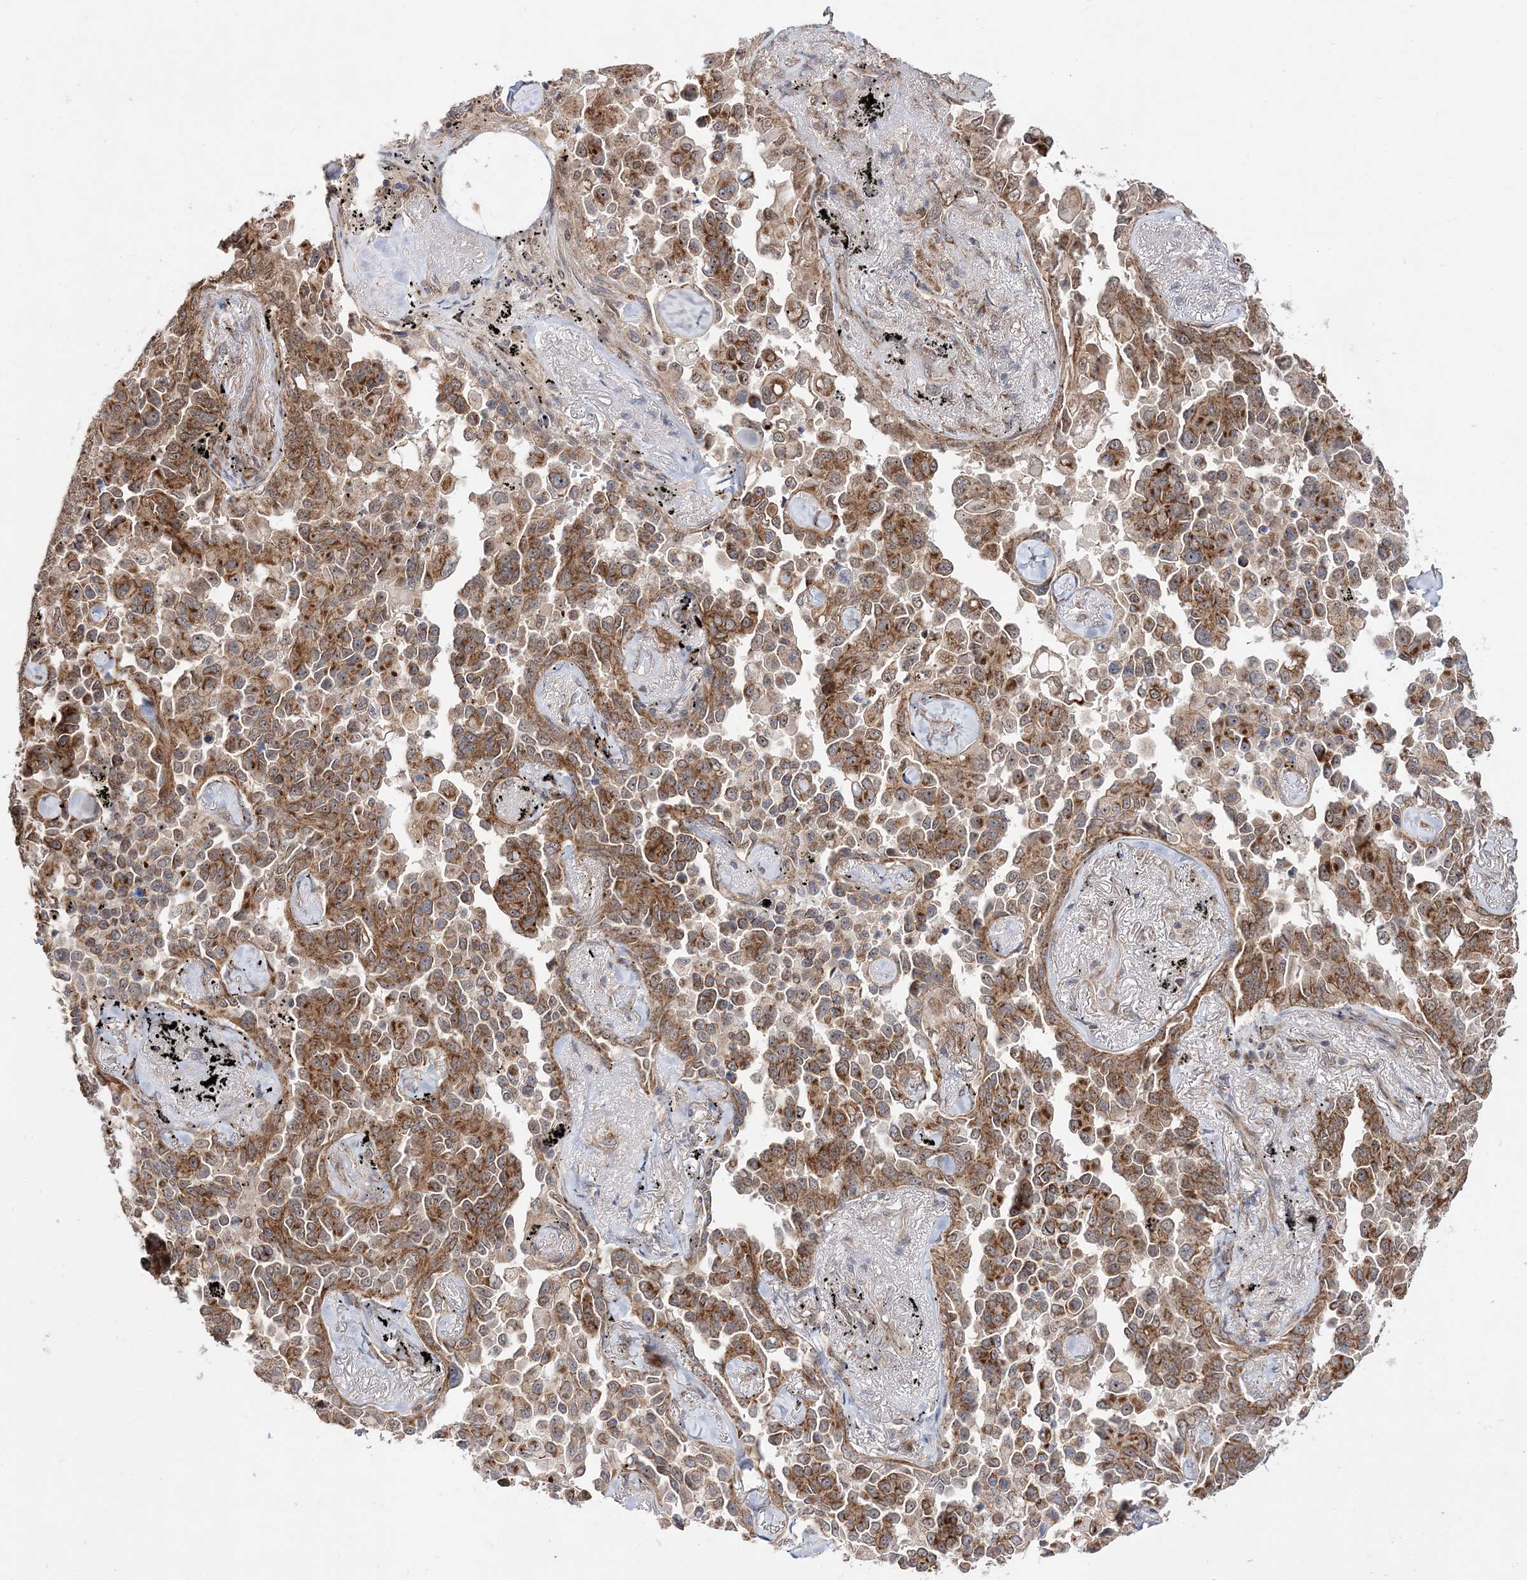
{"staining": {"intensity": "moderate", "quantity": ">75%", "location": "cytoplasmic/membranous"}, "tissue": "lung cancer", "cell_type": "Tumor cells", "image_type": "cancer", "snomed": [{"axis": "morphology", "description": "Adenocarcinoma, NOS"}, {"axis": "topography", "description": "Lung"}], "caption": "This histopathology image shows IHC staining of human adenocarcinoma (lung), with medium moderate cytoplasmic/membranous positivity in about >75% of tumor cells.", "gene": "DALRD3", "patient": {"sex": "female", "age": 67}}